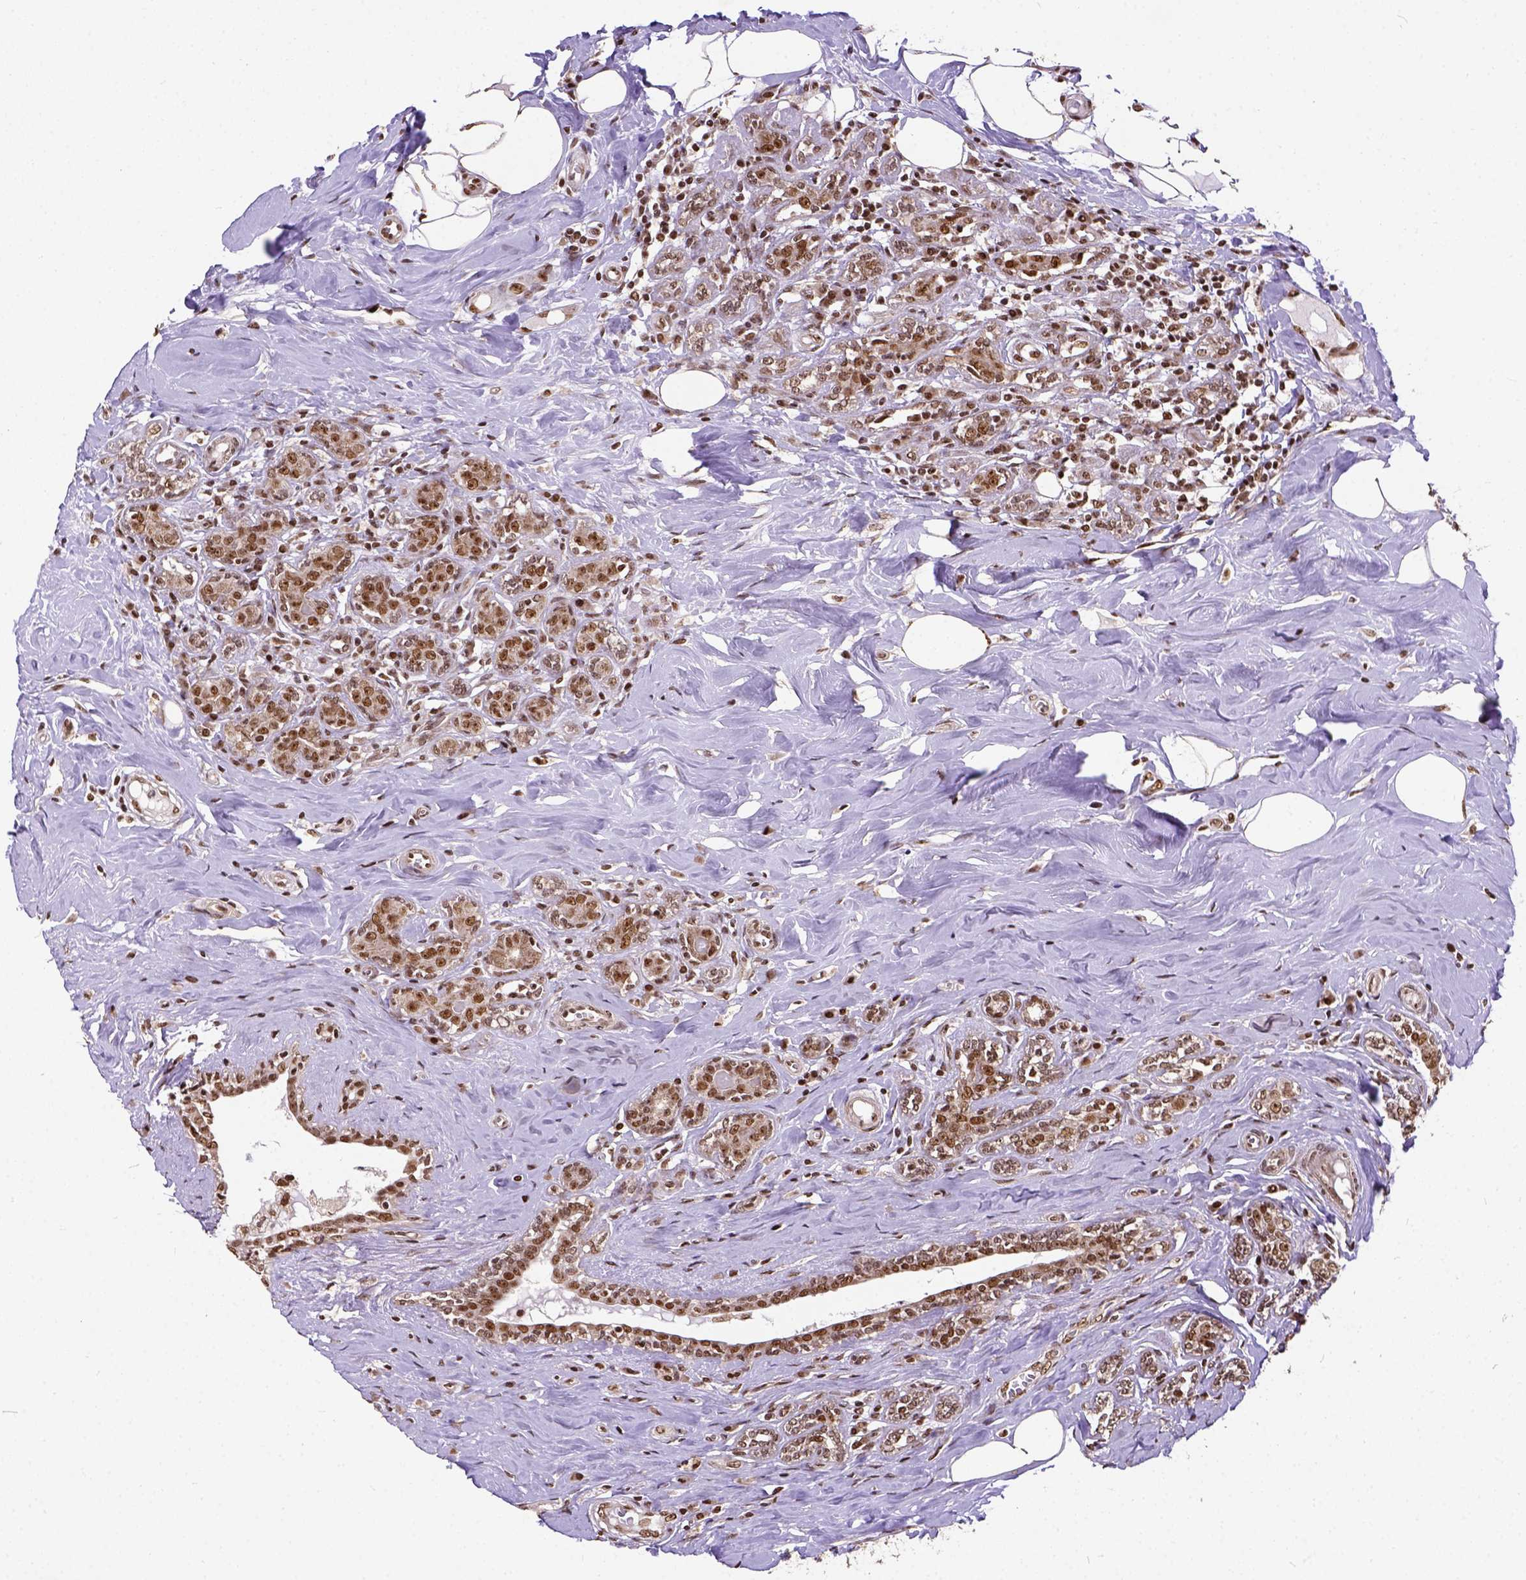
{"staining": {"intensity": "moderate", "quantity": ">75%", "location": "nuclear"}, "tissue": "breast cancer", "cell_type": "Tumor cells", "image_type": "cancer", "snomed": [{"axis": "morphology", "description": "Normal tissue, NOS"}, {"axis": "morphology", "description": "Duct carcinoma"}, {"axis": "topography", "description": "Breast"}], "caption": "Immunohistochemical staining of human breast cancer displays medium levels of moderate nuclear protein staining in approximately >75% of tumor cells.", "gene": "NACC1", "patient": {"sex": "female", "age": 43}}